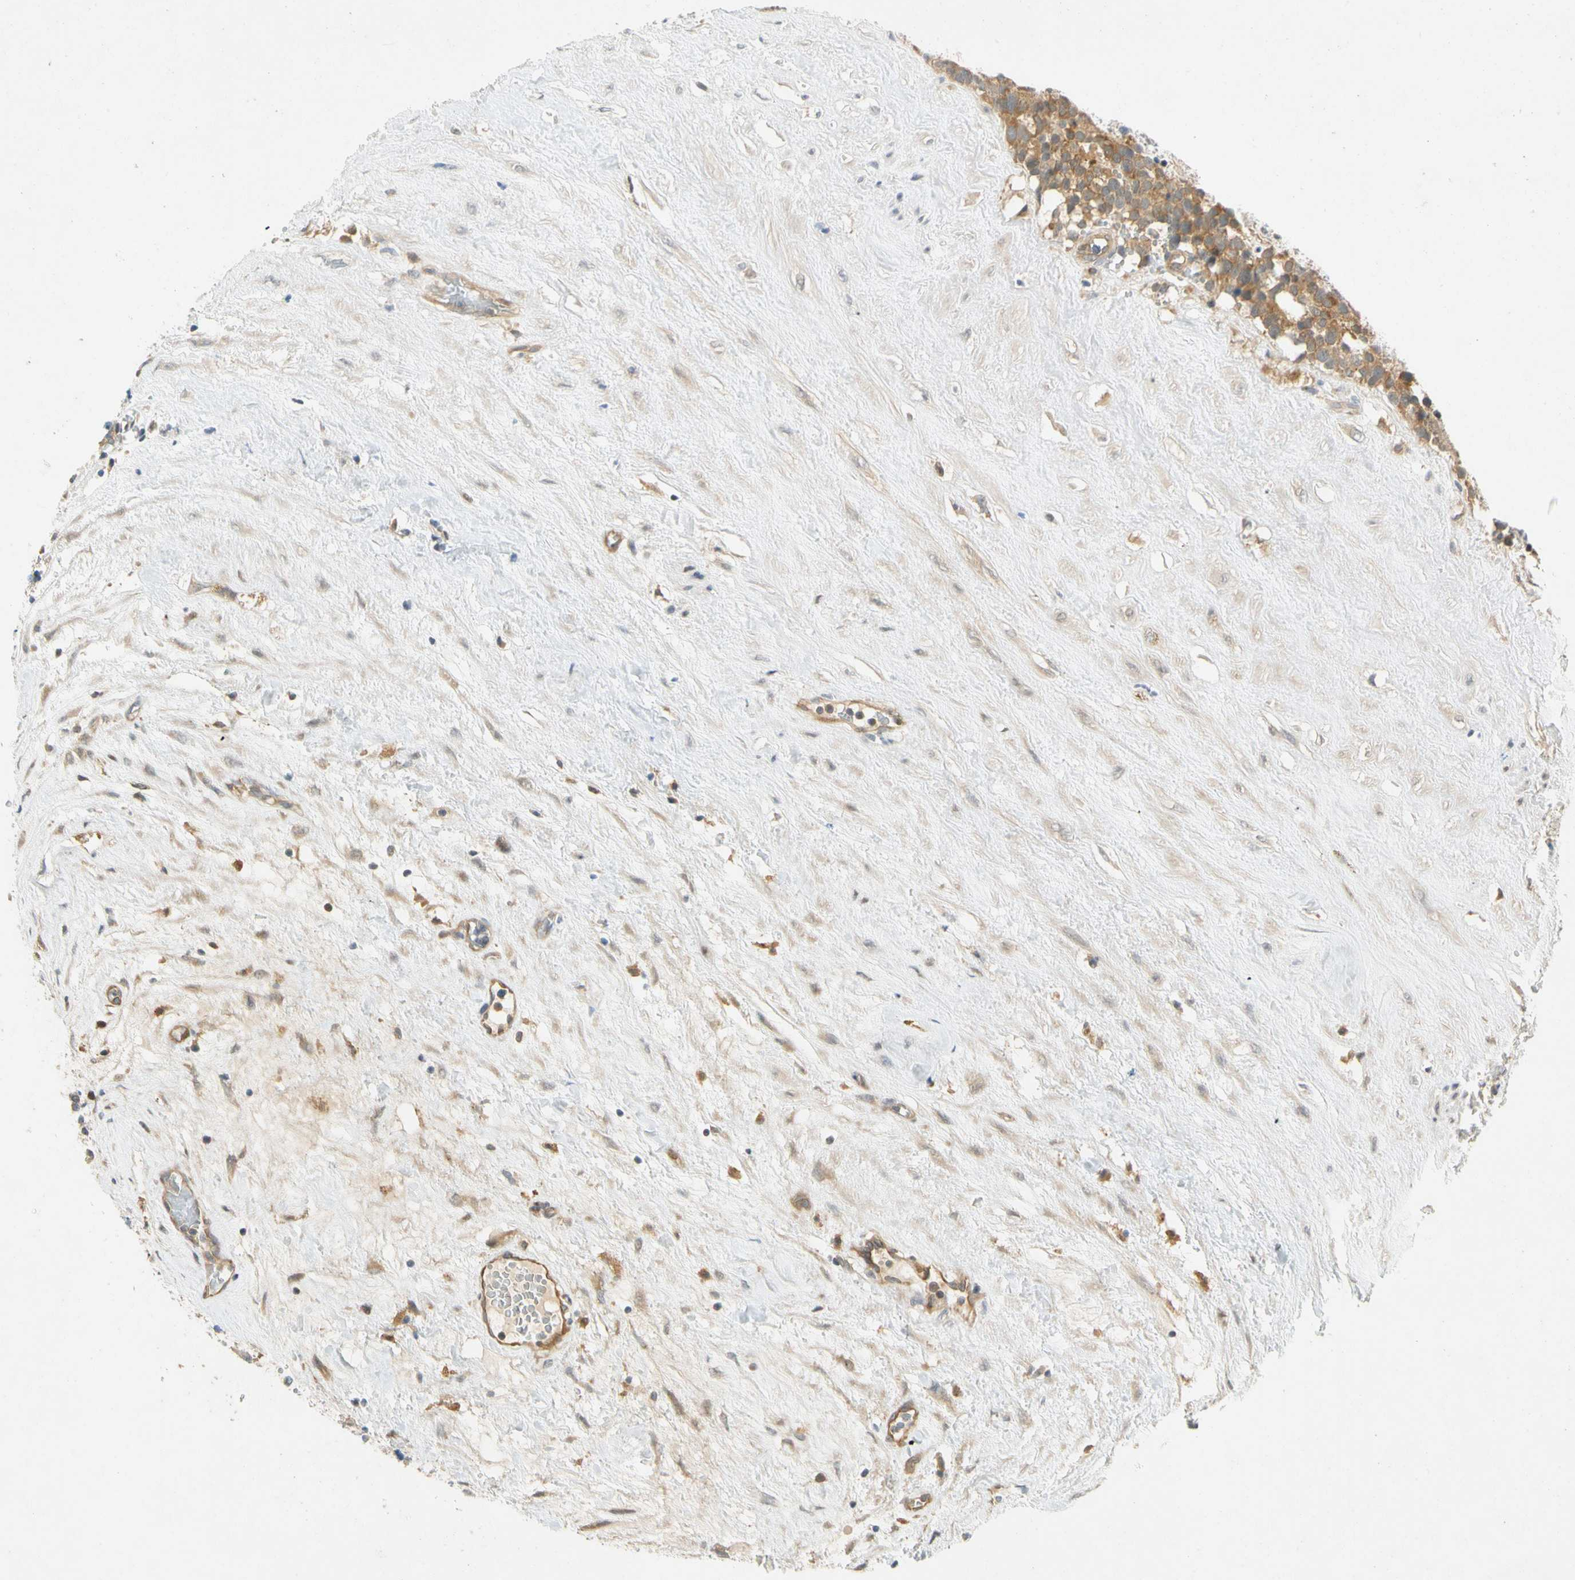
{"staining": {"intensity": "moderate", "quantity": ">75%", "location": "cytoplasmic/membranous"}, "tissue": "testis cancer", "cell_type": "Tumor cells", "image_type": "cancer", "snomed": [{"axis": "morphology", "description": "Seminoma, NOS"}, {"axis": "topography", "description": "Testis"}], "caption": "Seminoma (testis) stained for a protein shows moderate cytoplasmic/membranous positivity in tumor cells.", "gene": "GATD1", "patient": {"sex": "male", "age": 71}}